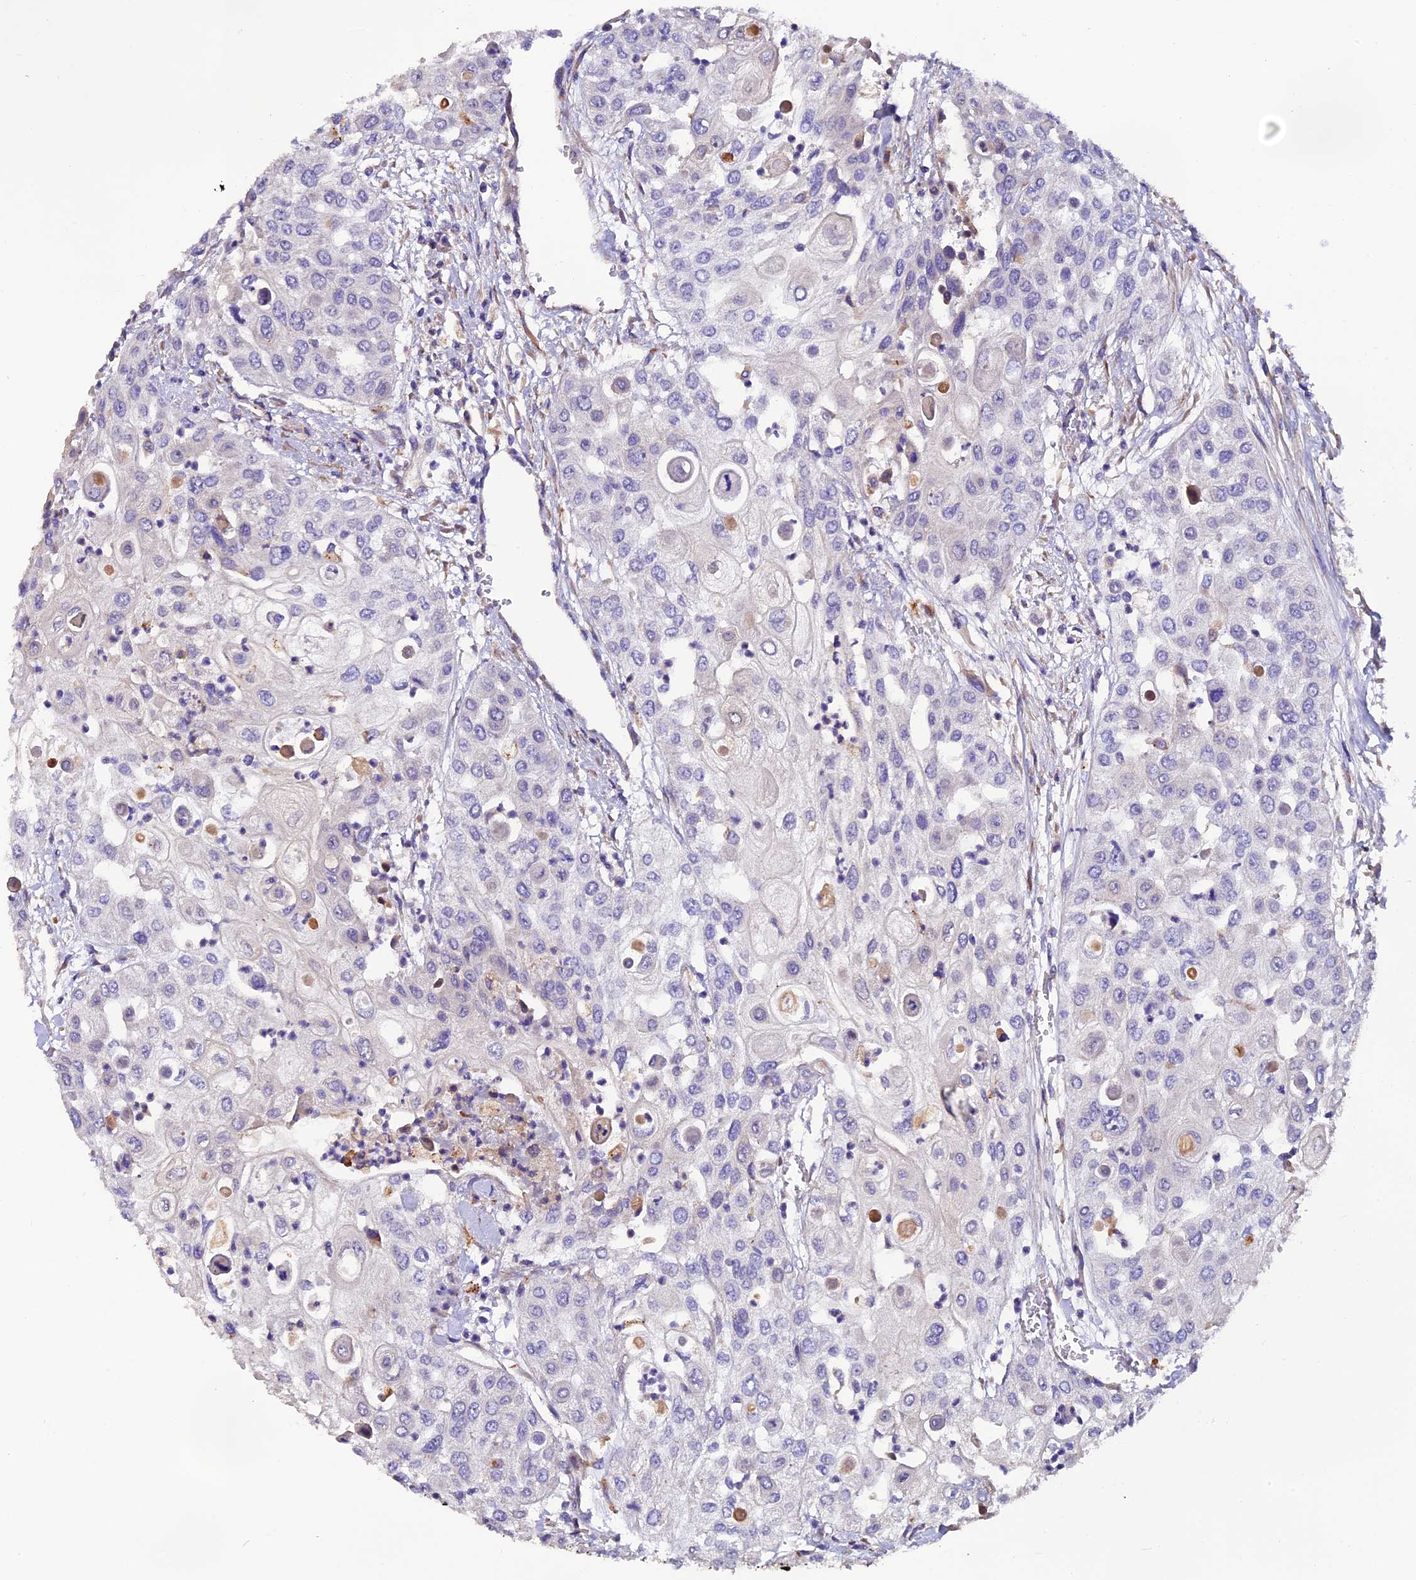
{"staining": {"intensity": "negative", "quantity": "none", "location": "none"}, "tissue": "urothelial cancer", "cell_type": "Tumor cells", "image_type": "cancer", "snomed": [{"axis": "morphology", "description": "Urothelial carcinoma, High grade"}, {"axis": "topography", "description": "Urinary bladder"}], "caption": "High power microscopy photomicrograph of an immunohistochemistry (IHC) image of urothelial carcinoma (high-grade), revealing no significant positivity in tumor cells. (DAB immunohistochemistry (IHC) with hematoxylin counter stain).", "gene": "CLN5", "patient": {"sex": "female", "age": 79}}